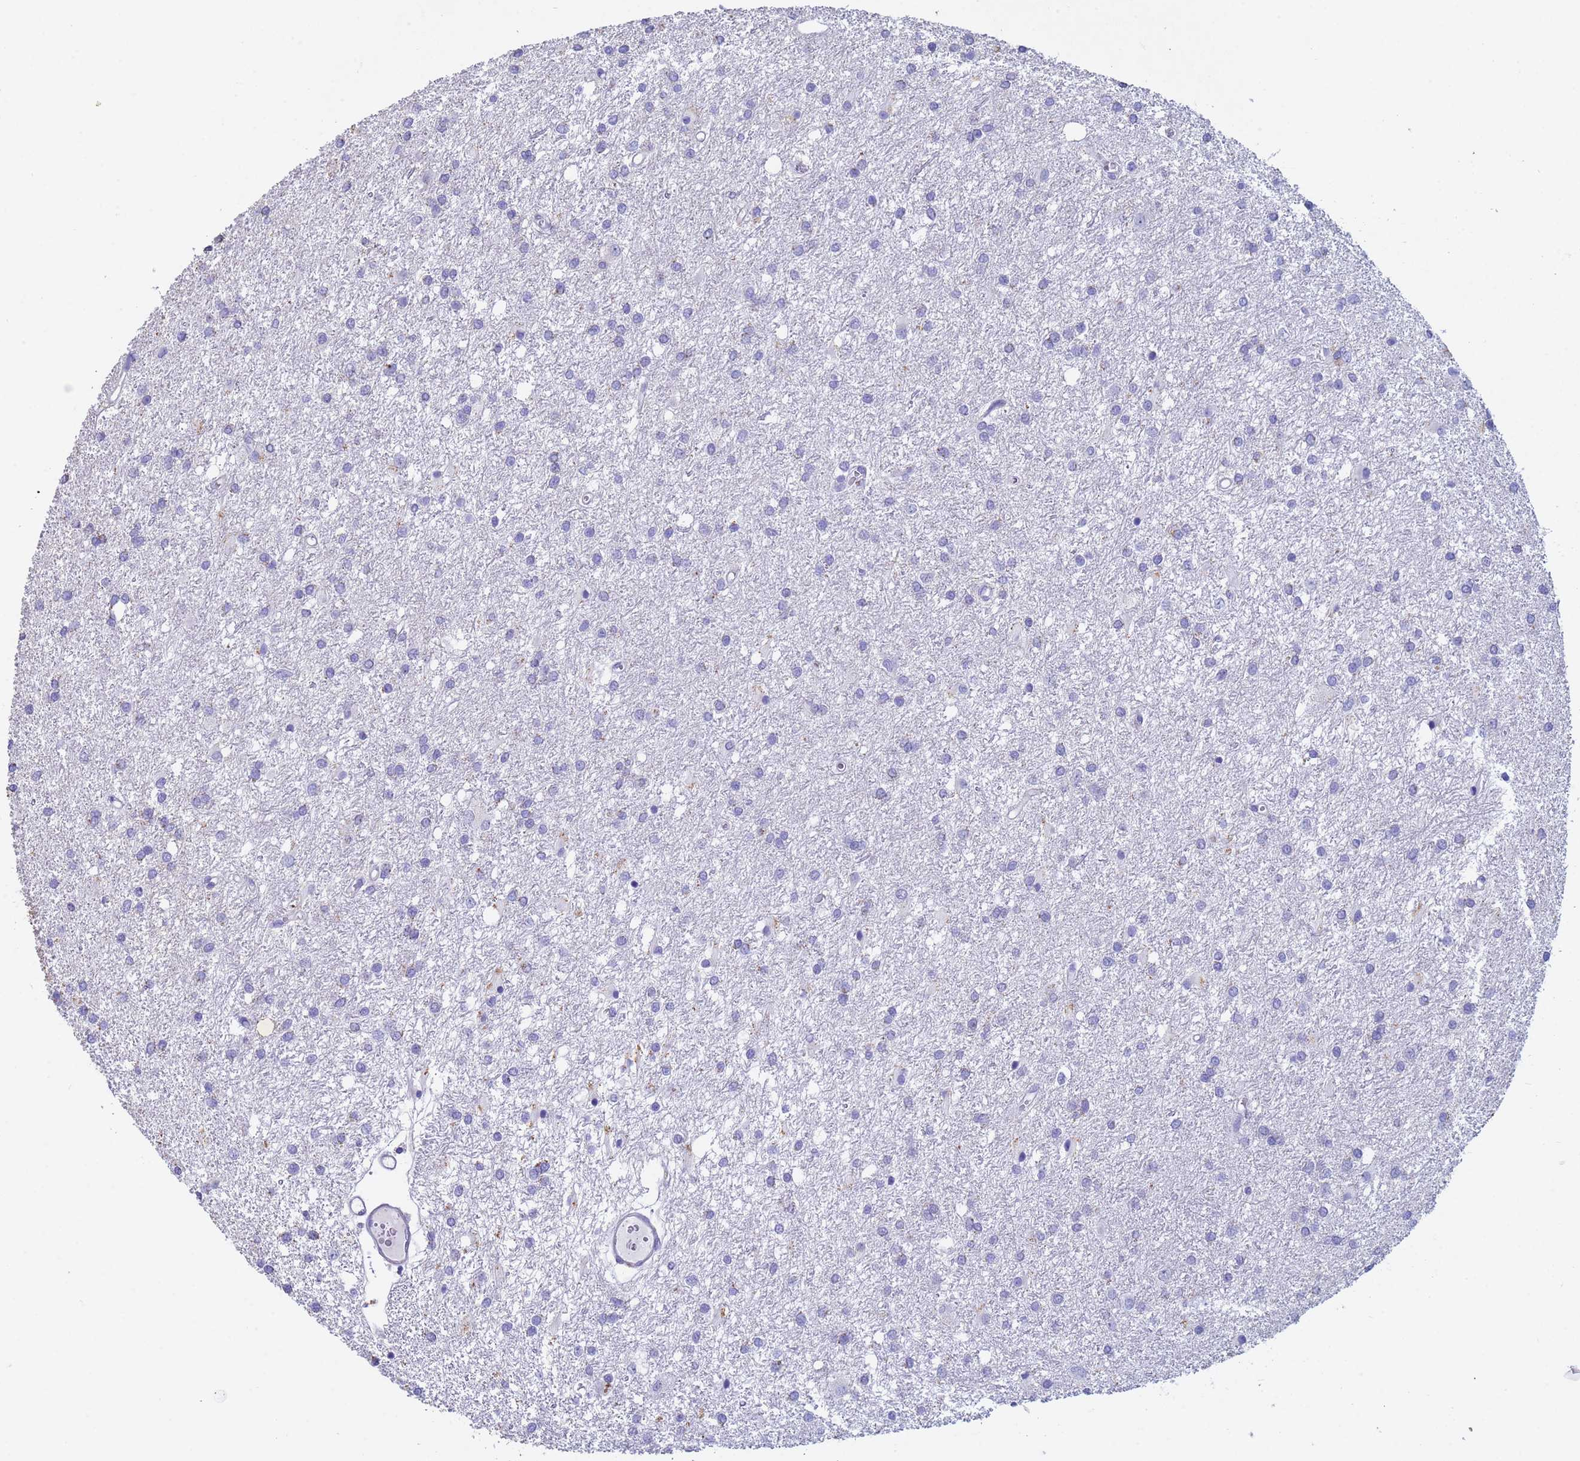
{"staining": {"intensity": "negative", "quantity": "none", "location": "none"}, "tissue": "glioma", "cell_type": "Tumor cells", "image_type": "cancer", "snomed": [{"axis": "morphology", "description": "Glioma, malignant, High grade"}, {"axis": "topography", "description": "Brain"}], "caption": "A histopathology image of human malignant glioma (high-grade) is negative for staining in tumor cells.", "gene": "CSTB", "patient": {"sex": "female", "age": 50}}